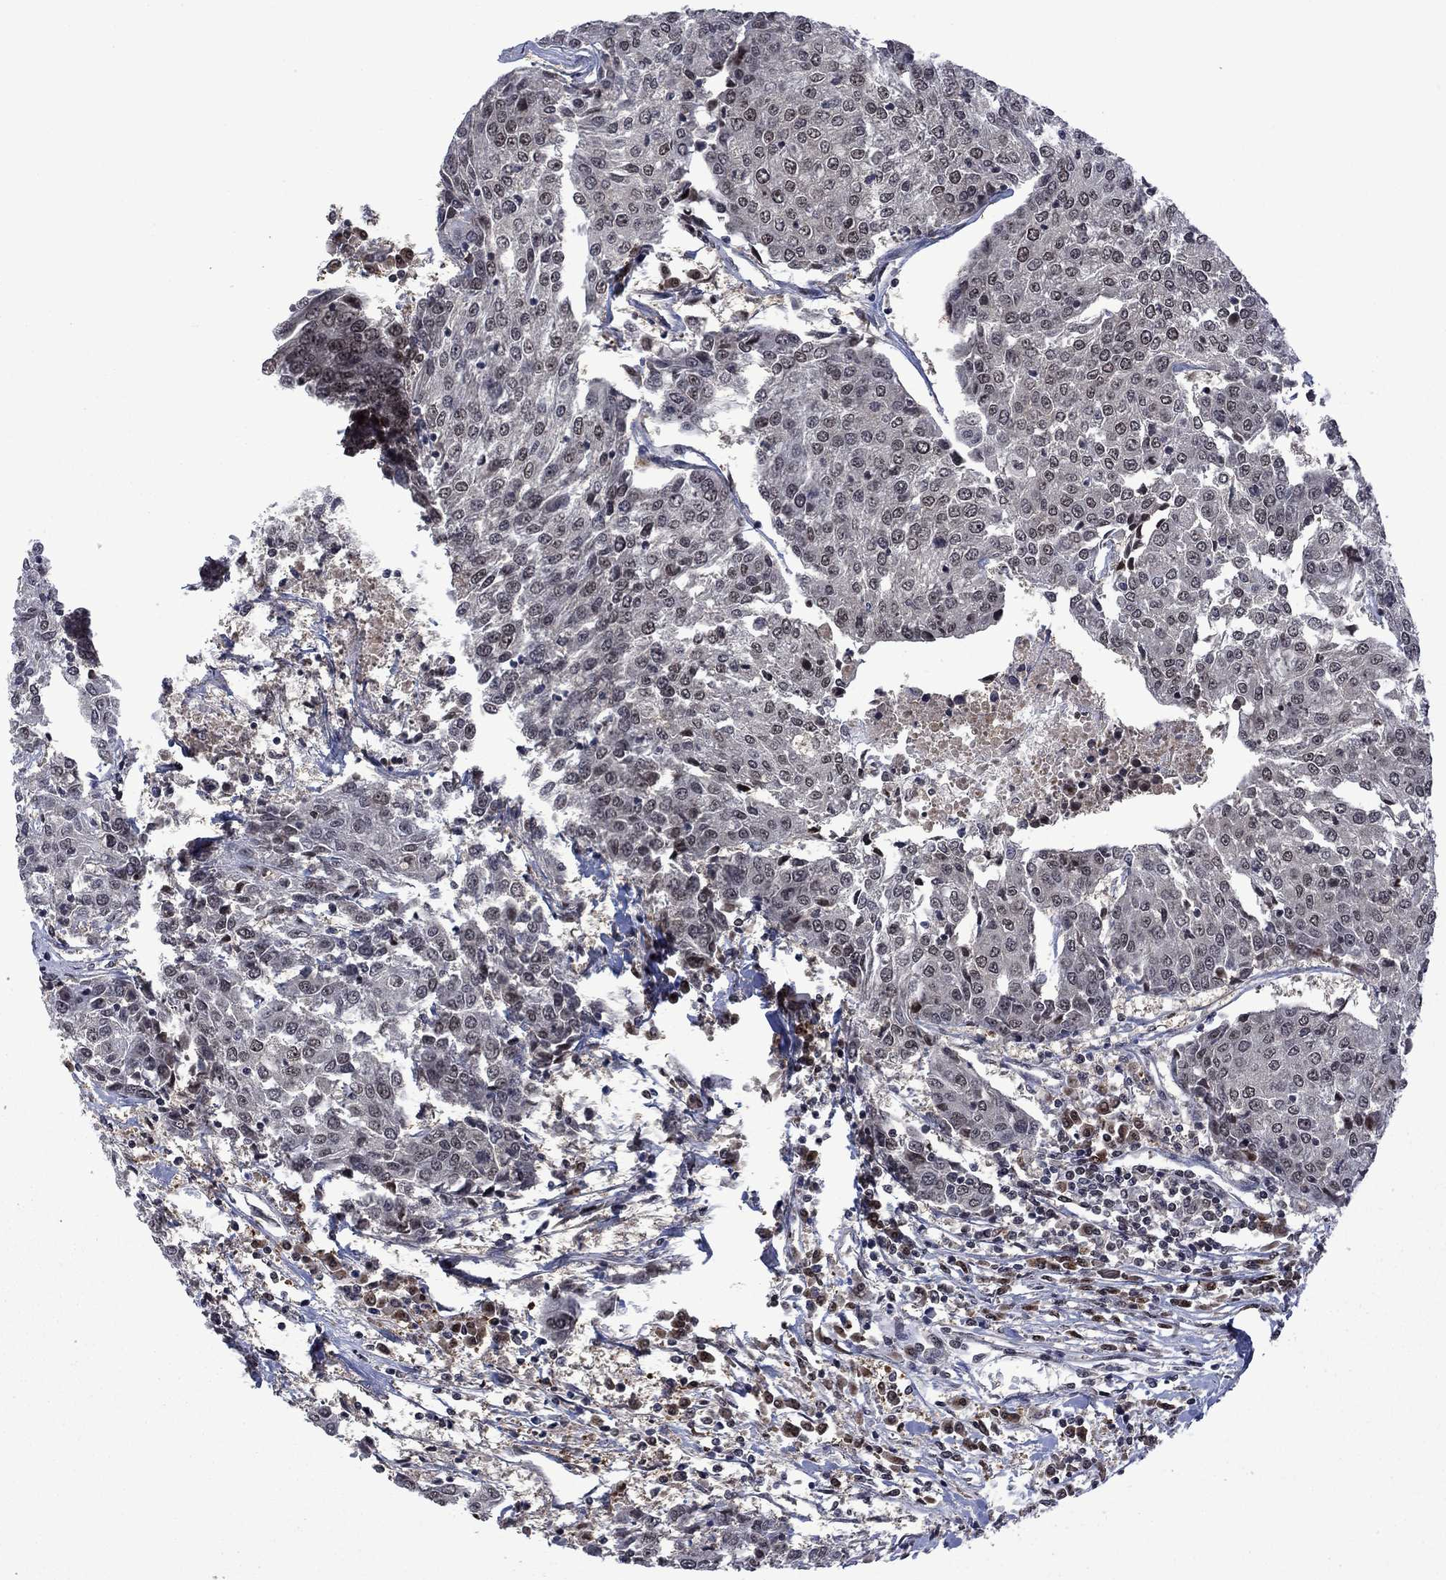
{"staining": {"intensity": "negative", "quantity": "none", "location": "none"}, "tissue": "urothelial cancer", "cell_type": "Tumor cells", "image_type": "cancer", "snomed": [{"axis": "morphology", "description": "Urothelial carcinoma, High grade"}, {"axis": "topography", "description": "Urinary bladder"}], "caption": "The histopathology image exhibits no staining of tumor cells in urothelial carcinoma (high-grade).", "gene": "FBL", "patient": {"sex": "female", "age": 85}}